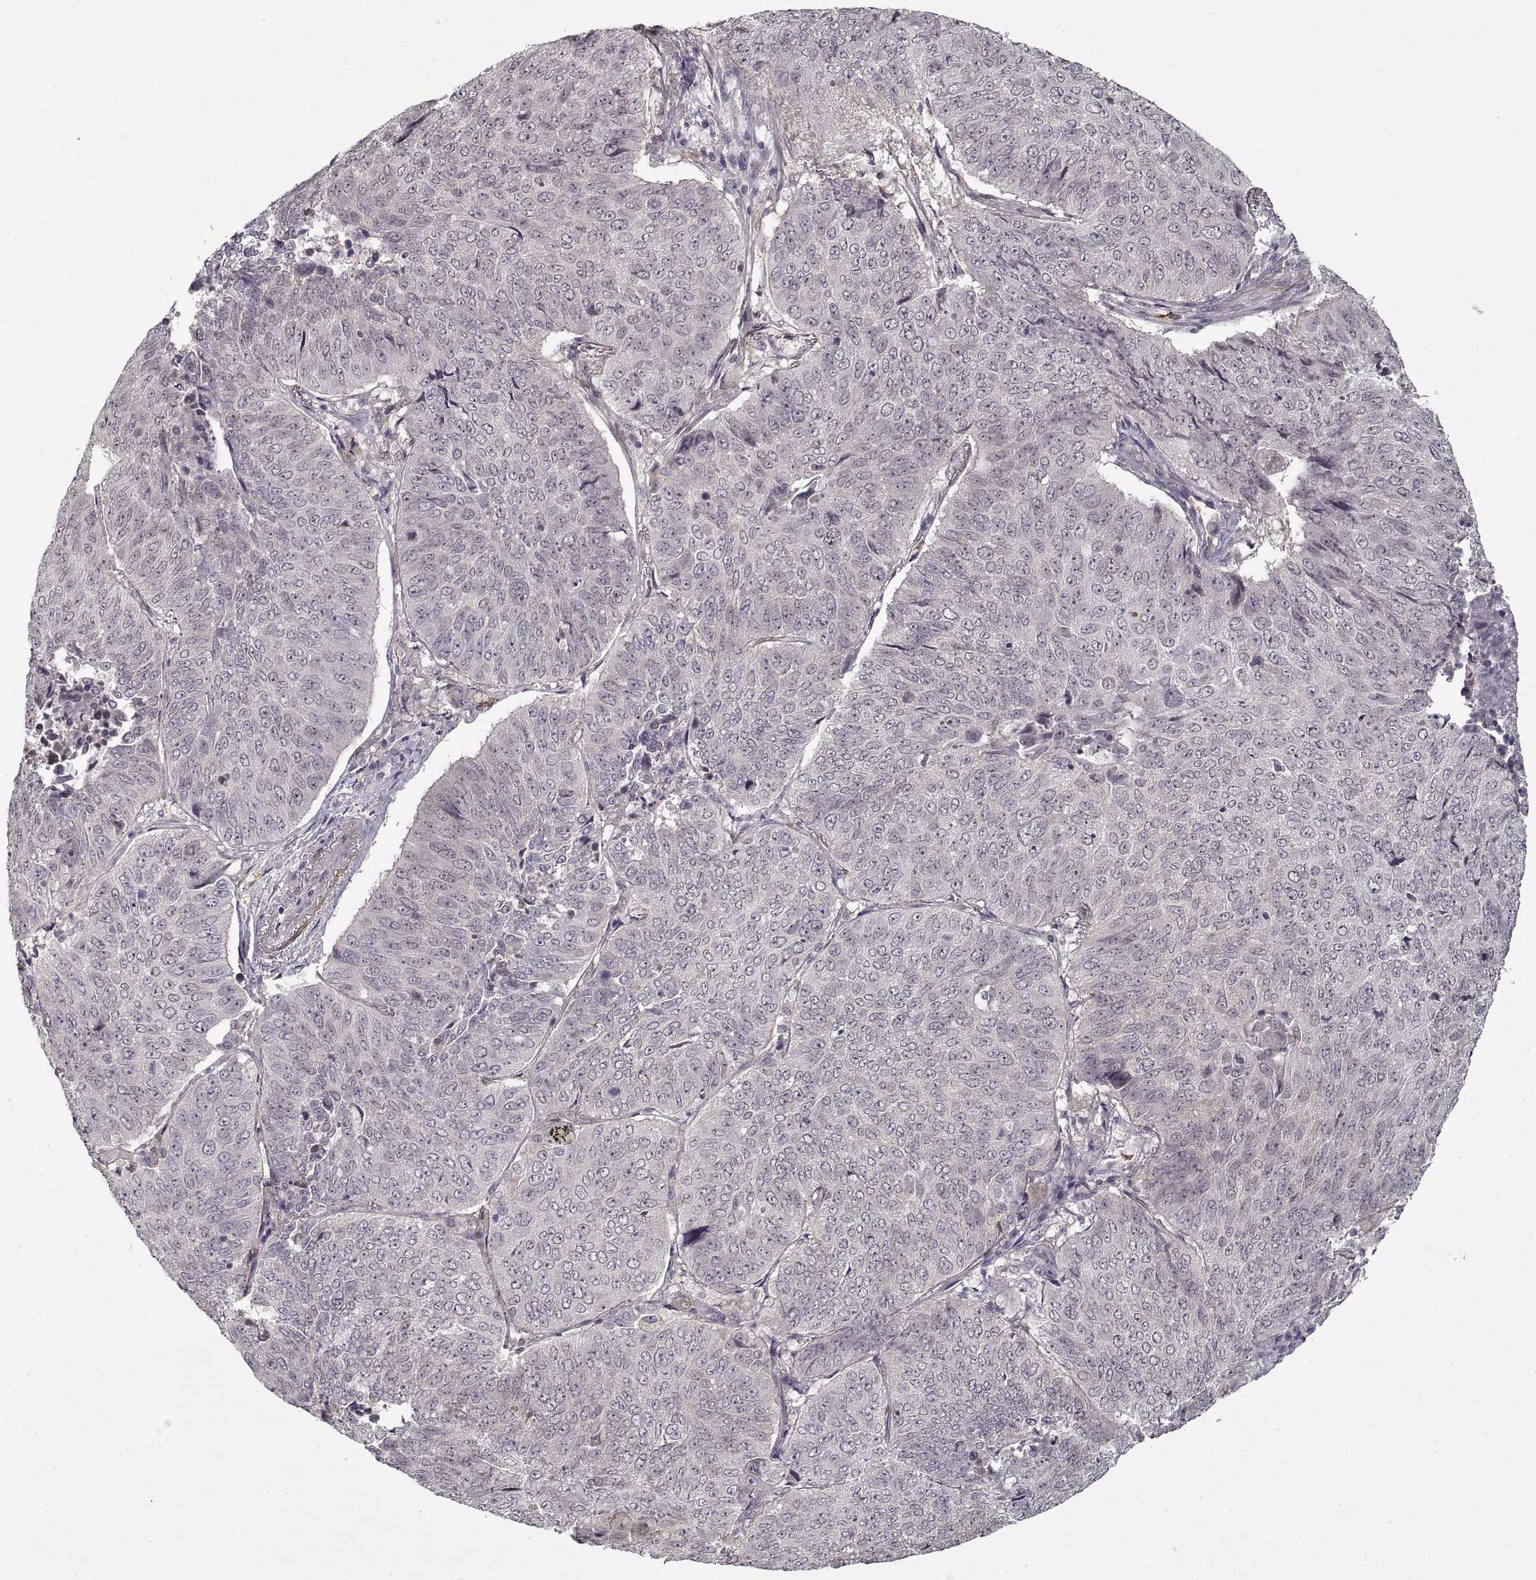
{"staining": {"intensity": "negative", "quantity": "none", "location": "none"}, "tissue": "lung cancer", "cell_type": "Tumor cells", "image_type": "cancer", "snomed": [{"axis": "morphology", "description": "Normal tissue, NOS"}, {"axis": "morphology", "description": "Squamous cell carcinoma, NOS"}, {"axis": "topography", "description": "Bronchus"}, {"axis": "topography", "description": "Lung"}], "caption": "High magnification brightfield microscopy of lung cancer stained with DAB (3,3'-diaminobenzidine) (brown) and counterstained with hematoxylin (blue): tumor cells show no significant expression.", "gene": "LAMB2", "patient": {"sex": "male", "age": 64}}